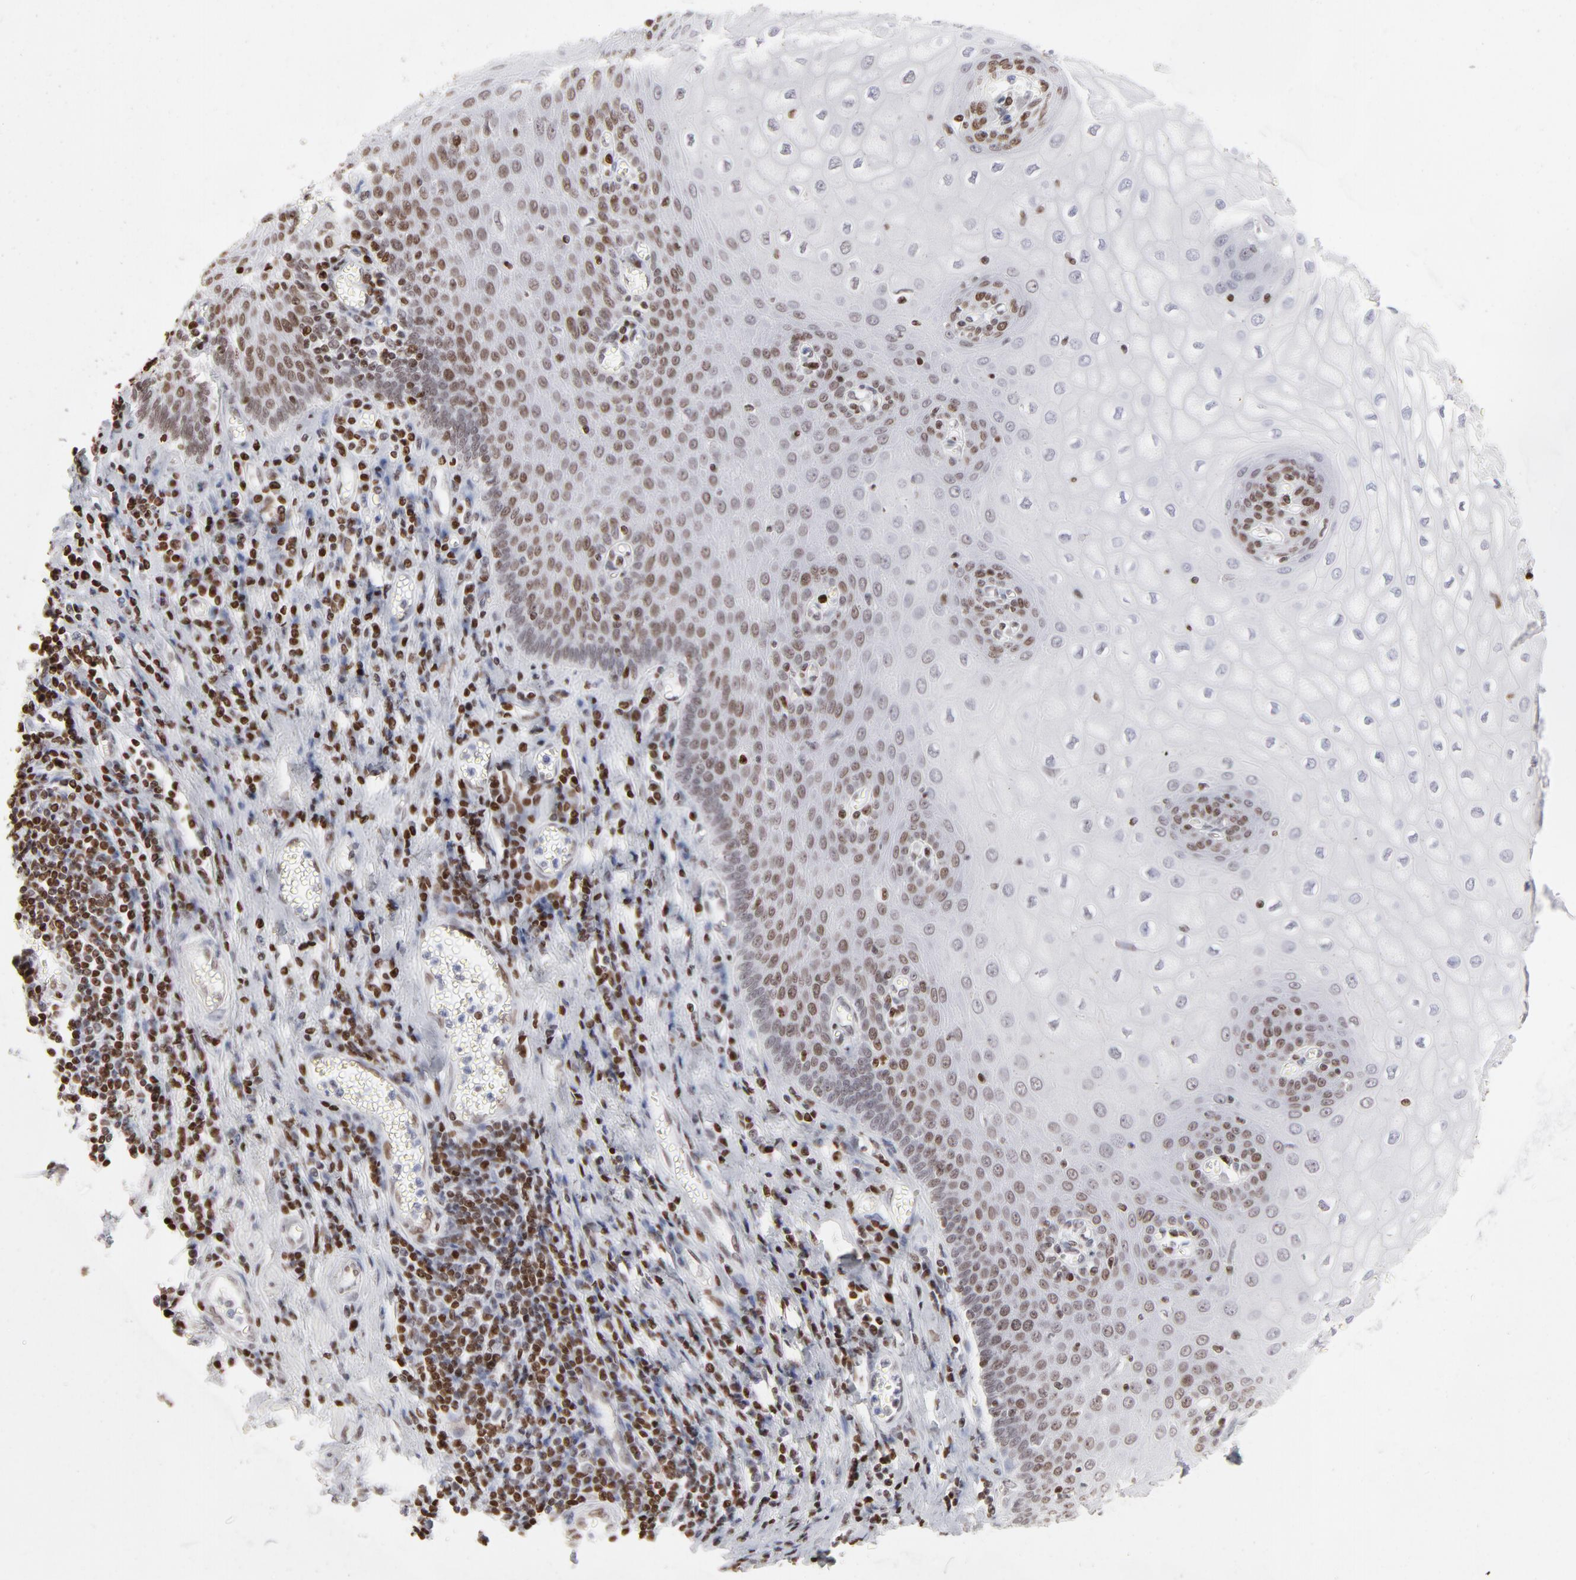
{"staining": {"intensity": "moderate", "quantity": "25%-75%", "location": "nuclear"}, "tissue": "esophagus", "cell_type": "Squamous epithelial cells", "image_type": "normal", "snomed": [{"axis": "morphology", "description": "Normal tissue, NOS"}, {"axis": "morphology", "description": "Squamous cell carcinoma, NOS"}, {"axis": "topography", "description": "Esophagus"}], "caption": "The histopathology image reveals a brown stain indicating the presence of a protein in the nuclear of squamous epithelial cells in esophagus. The protein of interest is shown in brown color, while the nuclei are stained blue.", "gene": "PARP1", "patient": {"sex": "male", "age": 65}}